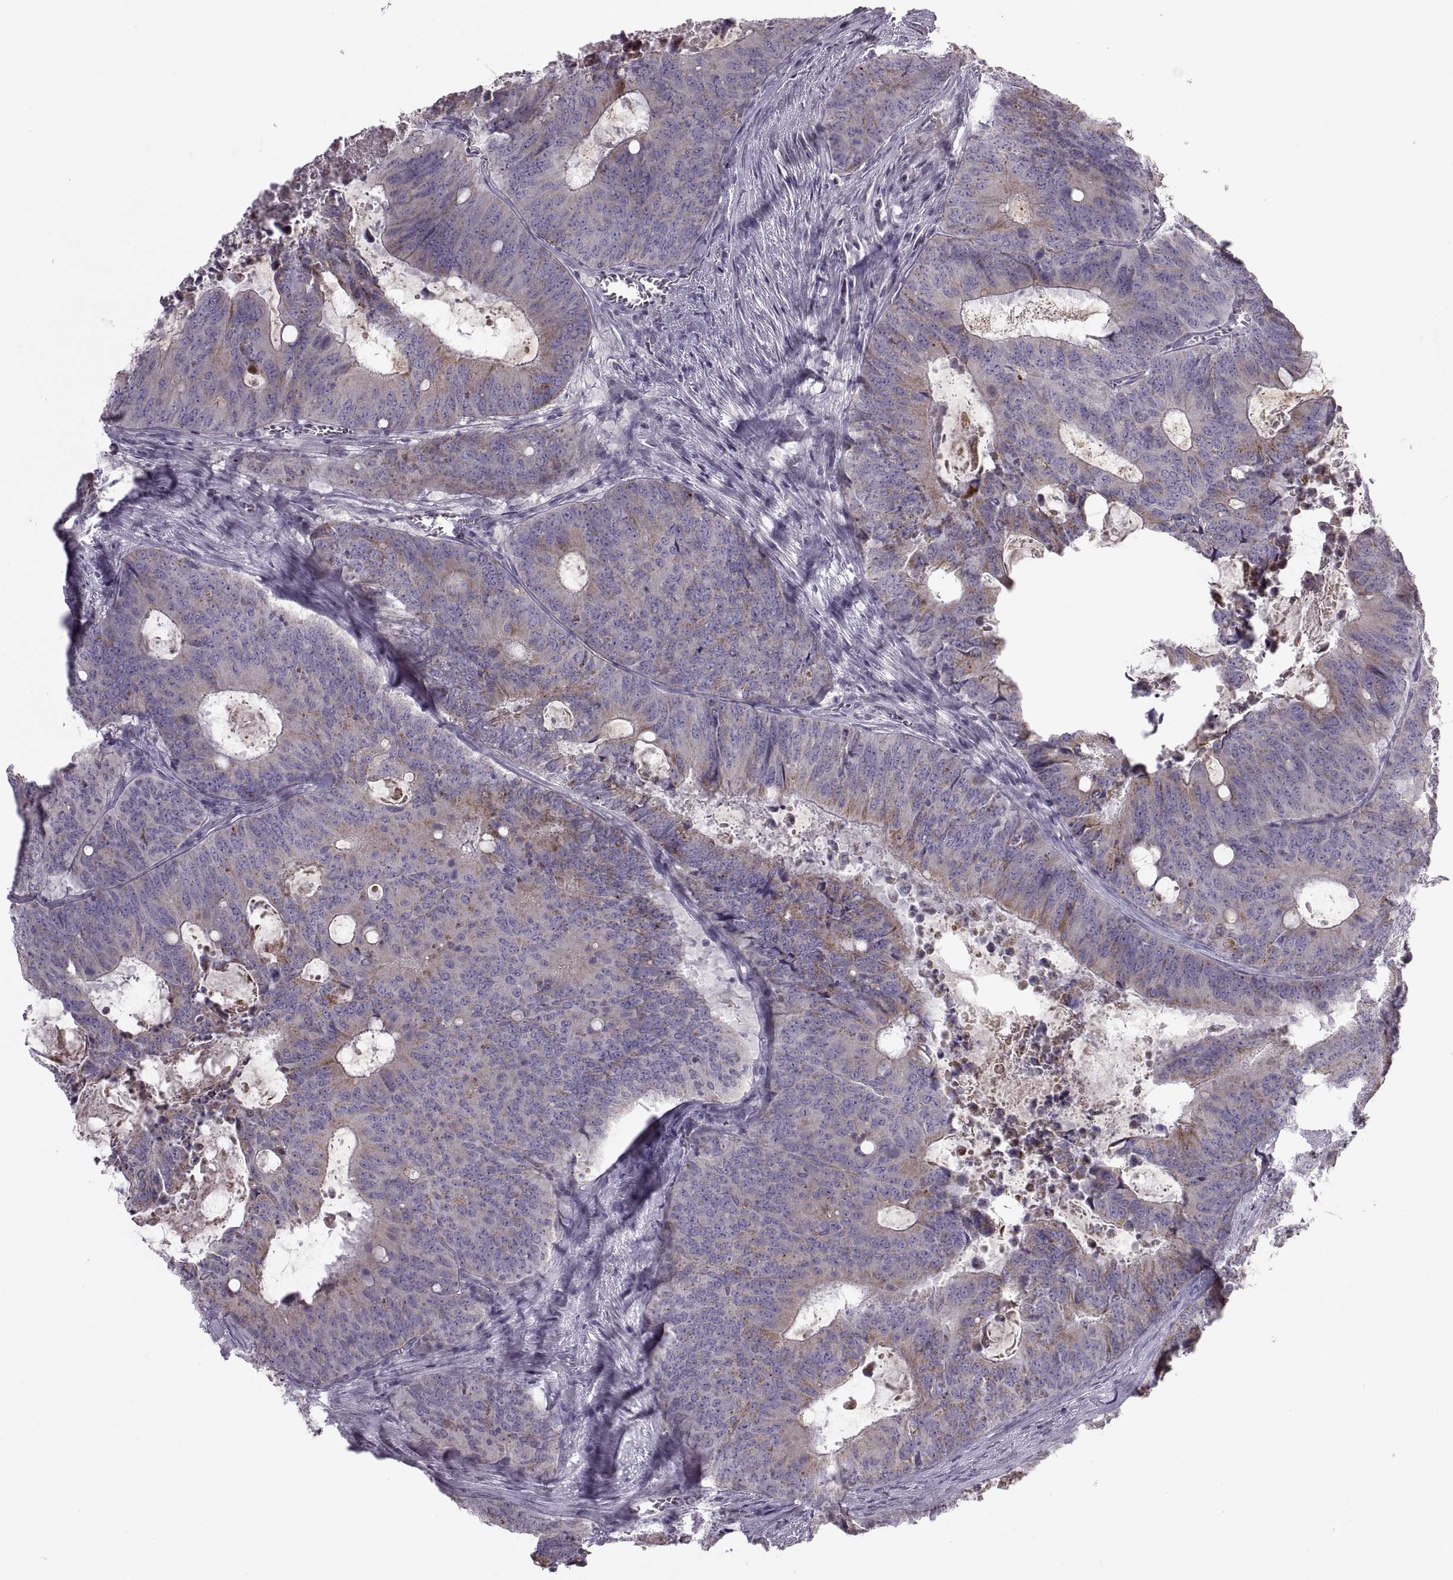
{"staining": {"intensity": "moderate", "quantity": "<25%", "location": "cytoplasmic/membranous"}, "tissue": "colorectal cancer", "cell_type": "Tumor cells", "image_type": "cancer", "snomed": [{"axis": "morphology", "description": "Adenocarcinoma, NOS"}, {"axis": "topography", "description": "Colon"}], "caption": "Immunohistochemistry of colorectal cancer shows low levels of moderate cytoplasmic/membranous positivity in approximately <25% of tumor cells.", "gene": "PIERCE1", "patient": {"sex": "male", "age": 67}}